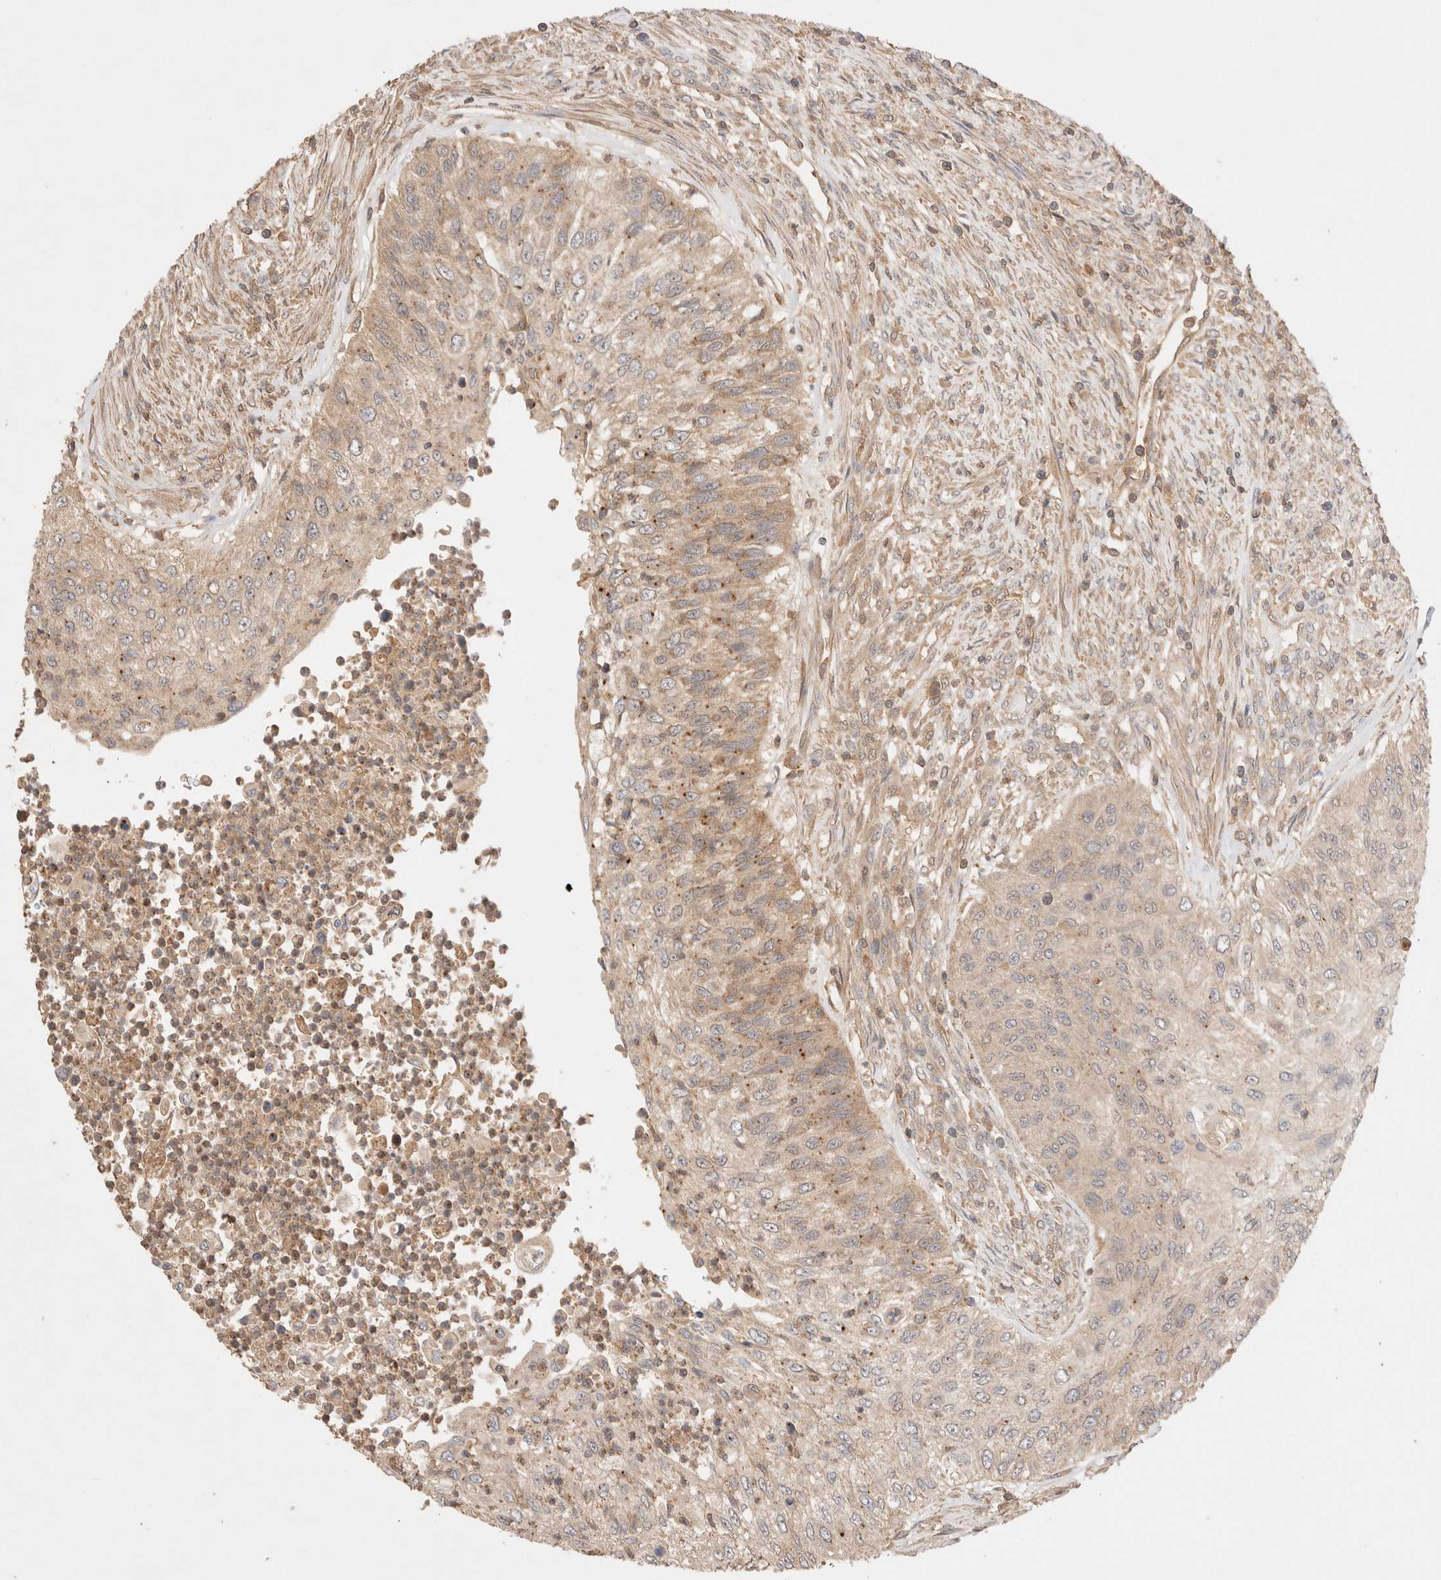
{"staining": {"intensity": "weak", "quantity": "25%-75%", "location": "cytoplasmic/membranous"}, "tissue": "urothelial cancer", "cell_type": "Tumor cells", "image_type": "cancer", "snomed": [{"axis": "morphology", "description": "Urothelial carcinoma, High grade"}, {"axis": "topography", "description": "Urinary bladder"}], "caption": "Protein staining of high-grade urothelial carcinoma tissue demonstrates weak cytoplasmic/membranous expression in about 25%-75% of tumor cells.", "gene": "CARNMT1", "patient": {"sex": "female", "age": 60}}